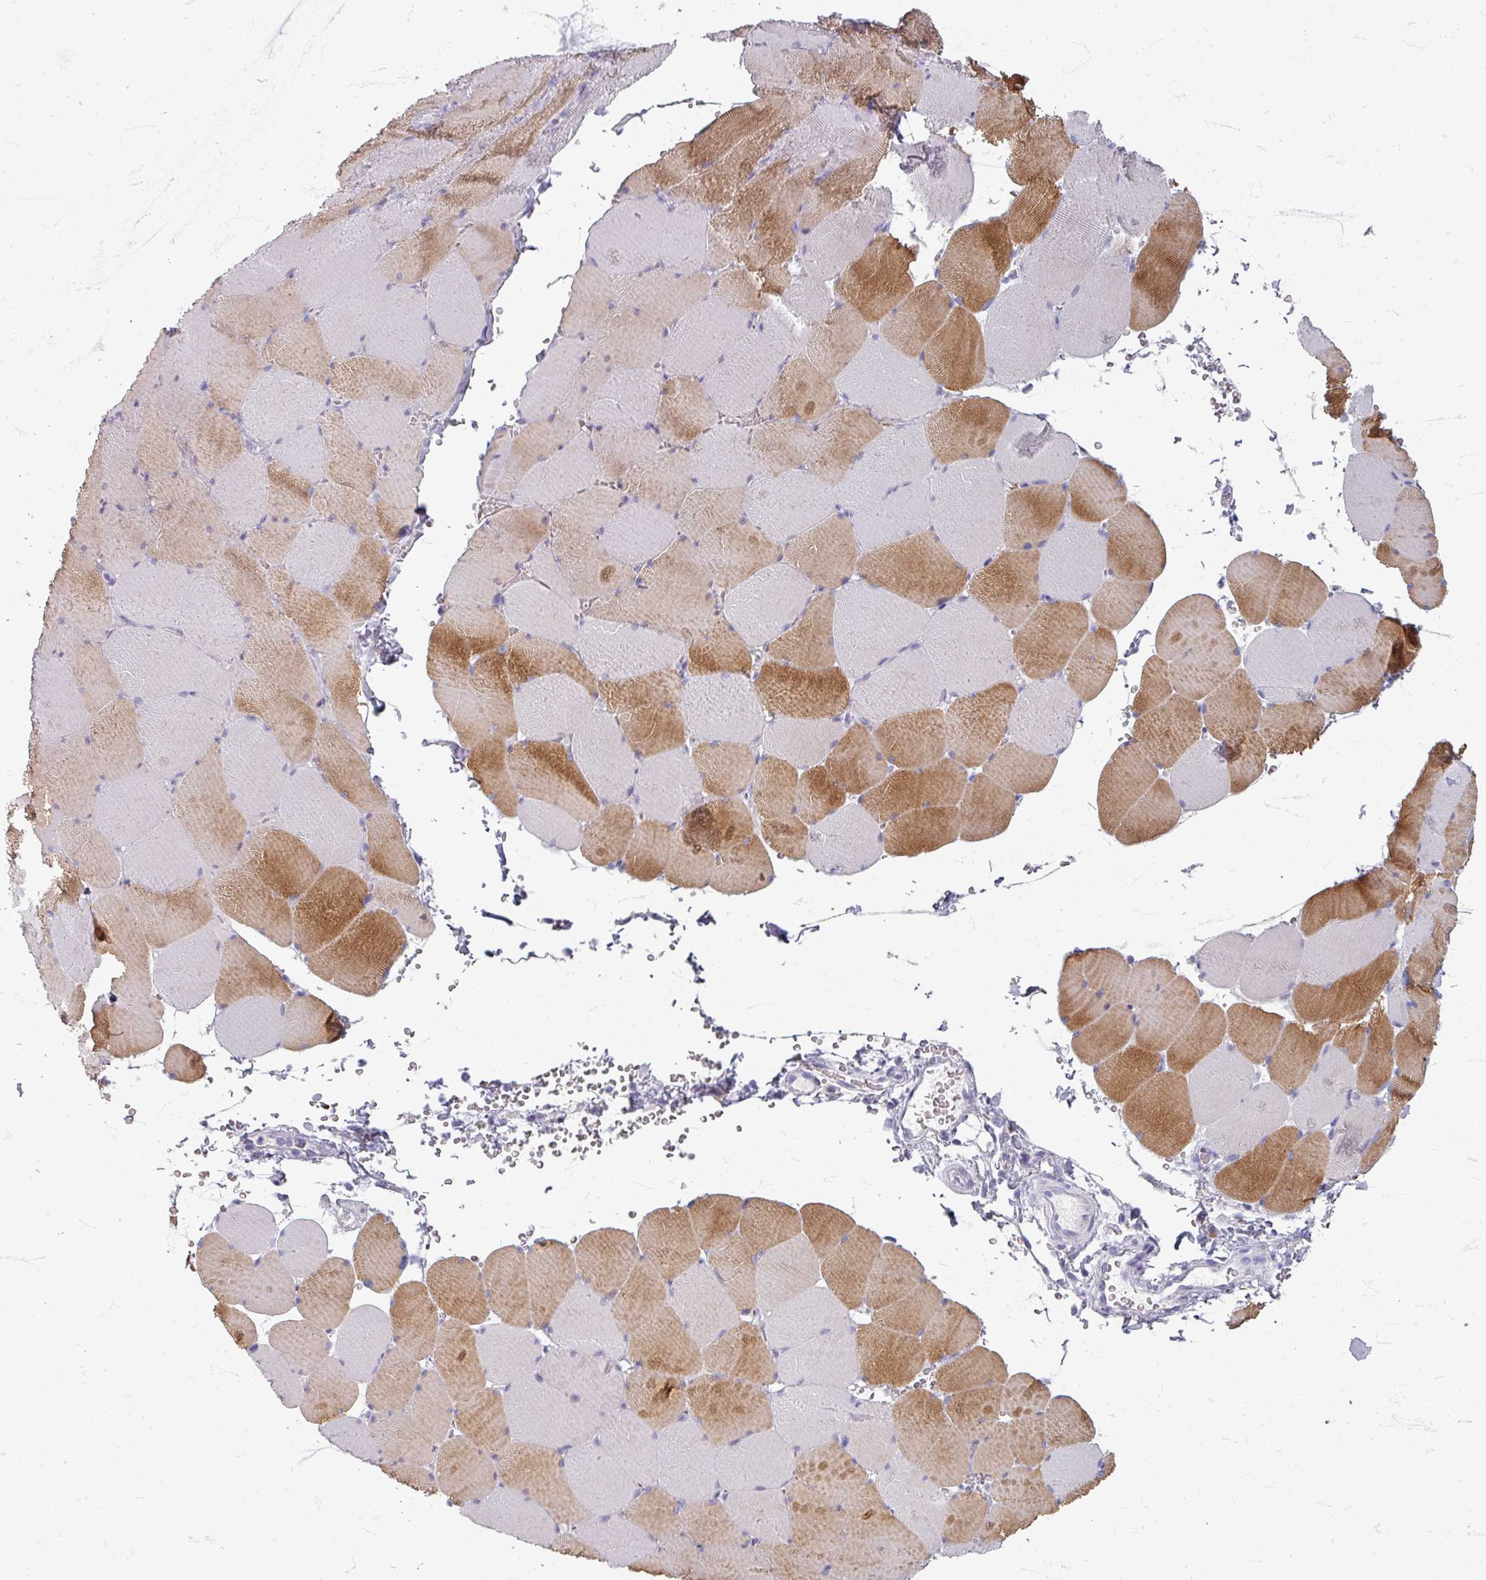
{"staining": {"intensity": "moderate", "quantity": "<25%", "location": "cytoplasmic/membranous"}, "tissue": "skeletal muscle", "cell_type": "Myocytes", "image_type": "normal", "snomed": [{"axis": "morphology", "description": "Normal tissue, NOS"}, {"axis": "topography", "description": "Skeletal muscle"}, {"axis": "topography", "description": "Head-Neck"}], "caption": "An image of human skeletal muscle stained for a protein reveals moderate cytoplasmic/membranous brown staining in myocytes.", "gene": "ZNF878", "patient": {"sex": "male", "age": 66}}